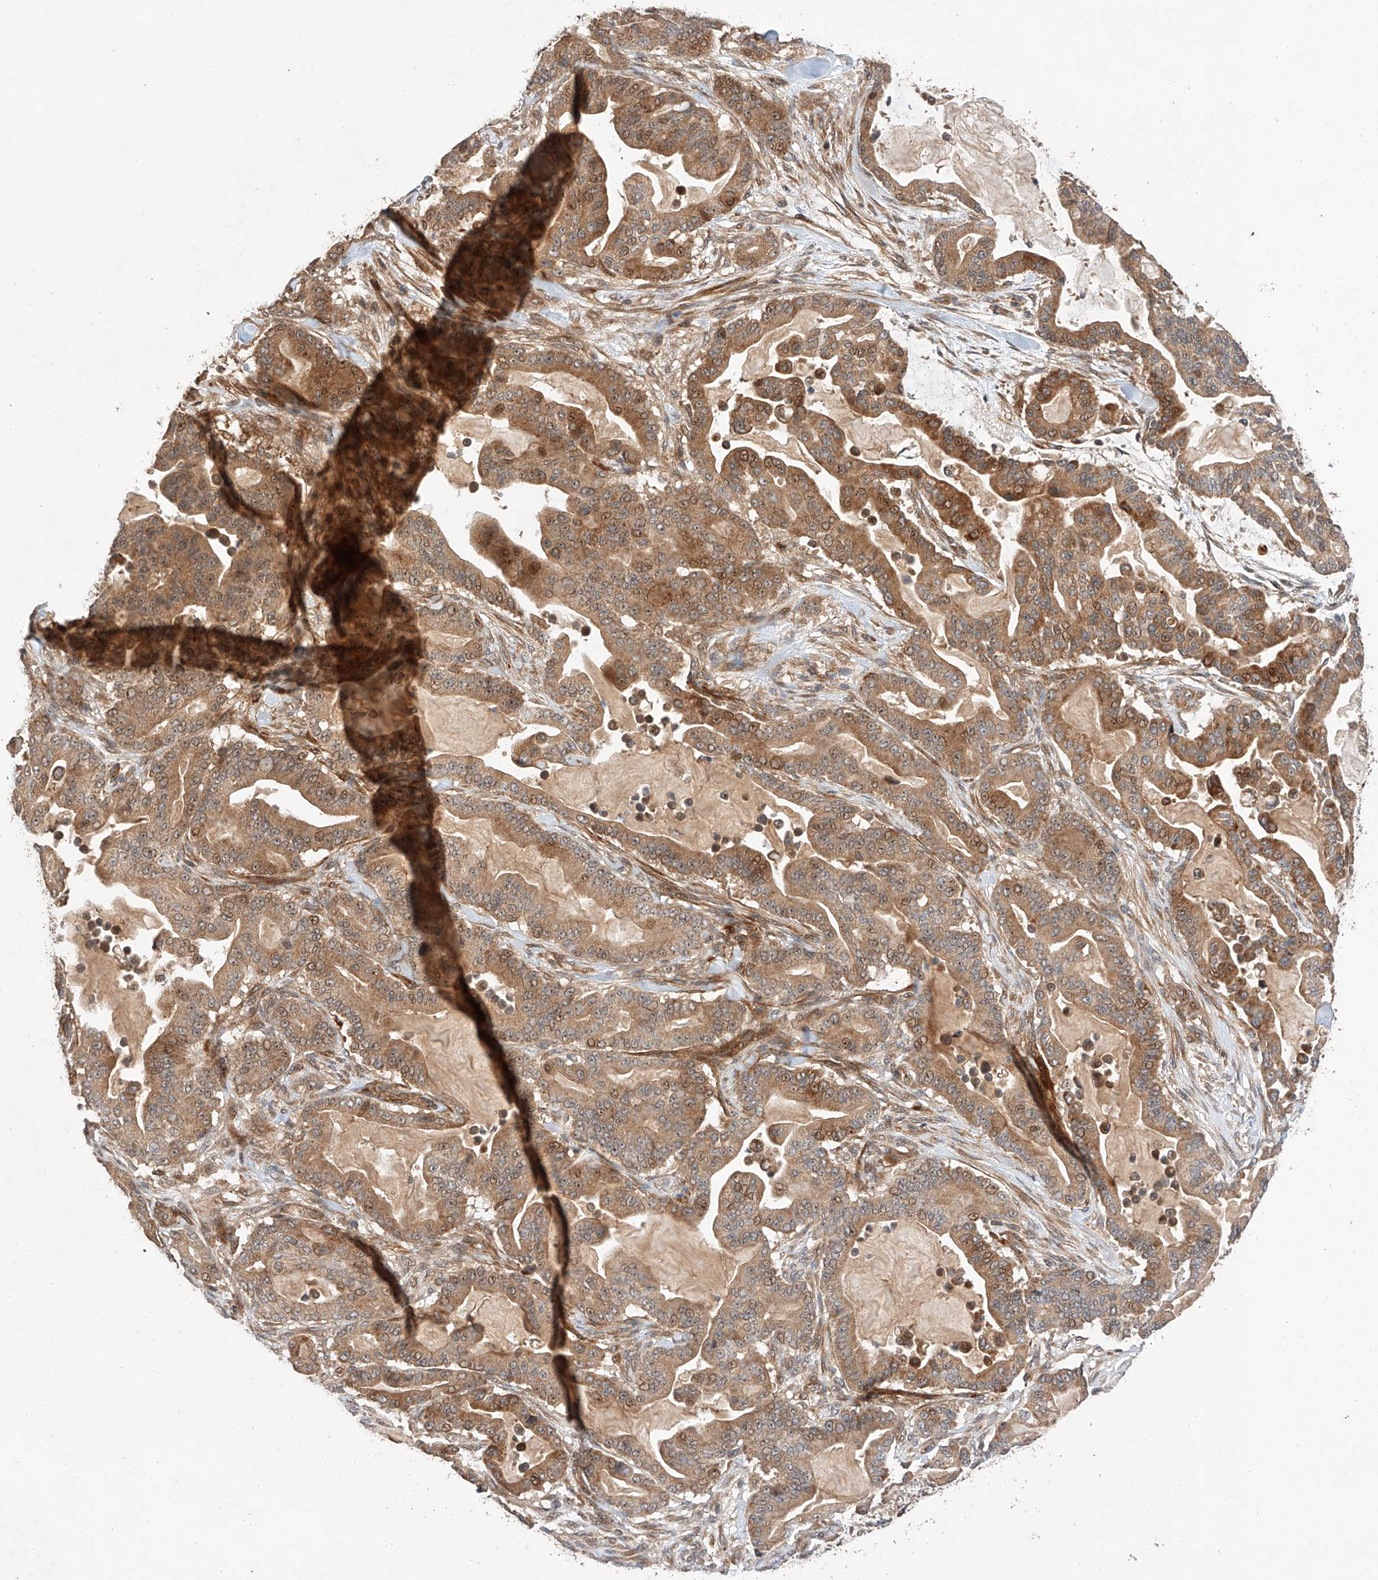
{"staining": {"intensity": "moderate", "quantity": ">75%", "location": "cytoplasmic/membranous"}, "tissue": "pancreatic cancer", "cell_type": "Tumor cells", "image_type": "cancer", "snomed": [{"axis": "morphology", "description": "Adenocarcinoma, NOS"}, {"axis": "topography", "description": "Pancreas"}], "caption": "A brown stain highlights moderate cytoplasmic/membranous expression of a protein in human pancreatic cancer (adenocarcinoma) tumor cells. Nuclei are stained in blue.", "gene": "RAB23", "patient": {"sex": "male", "age": 63}}